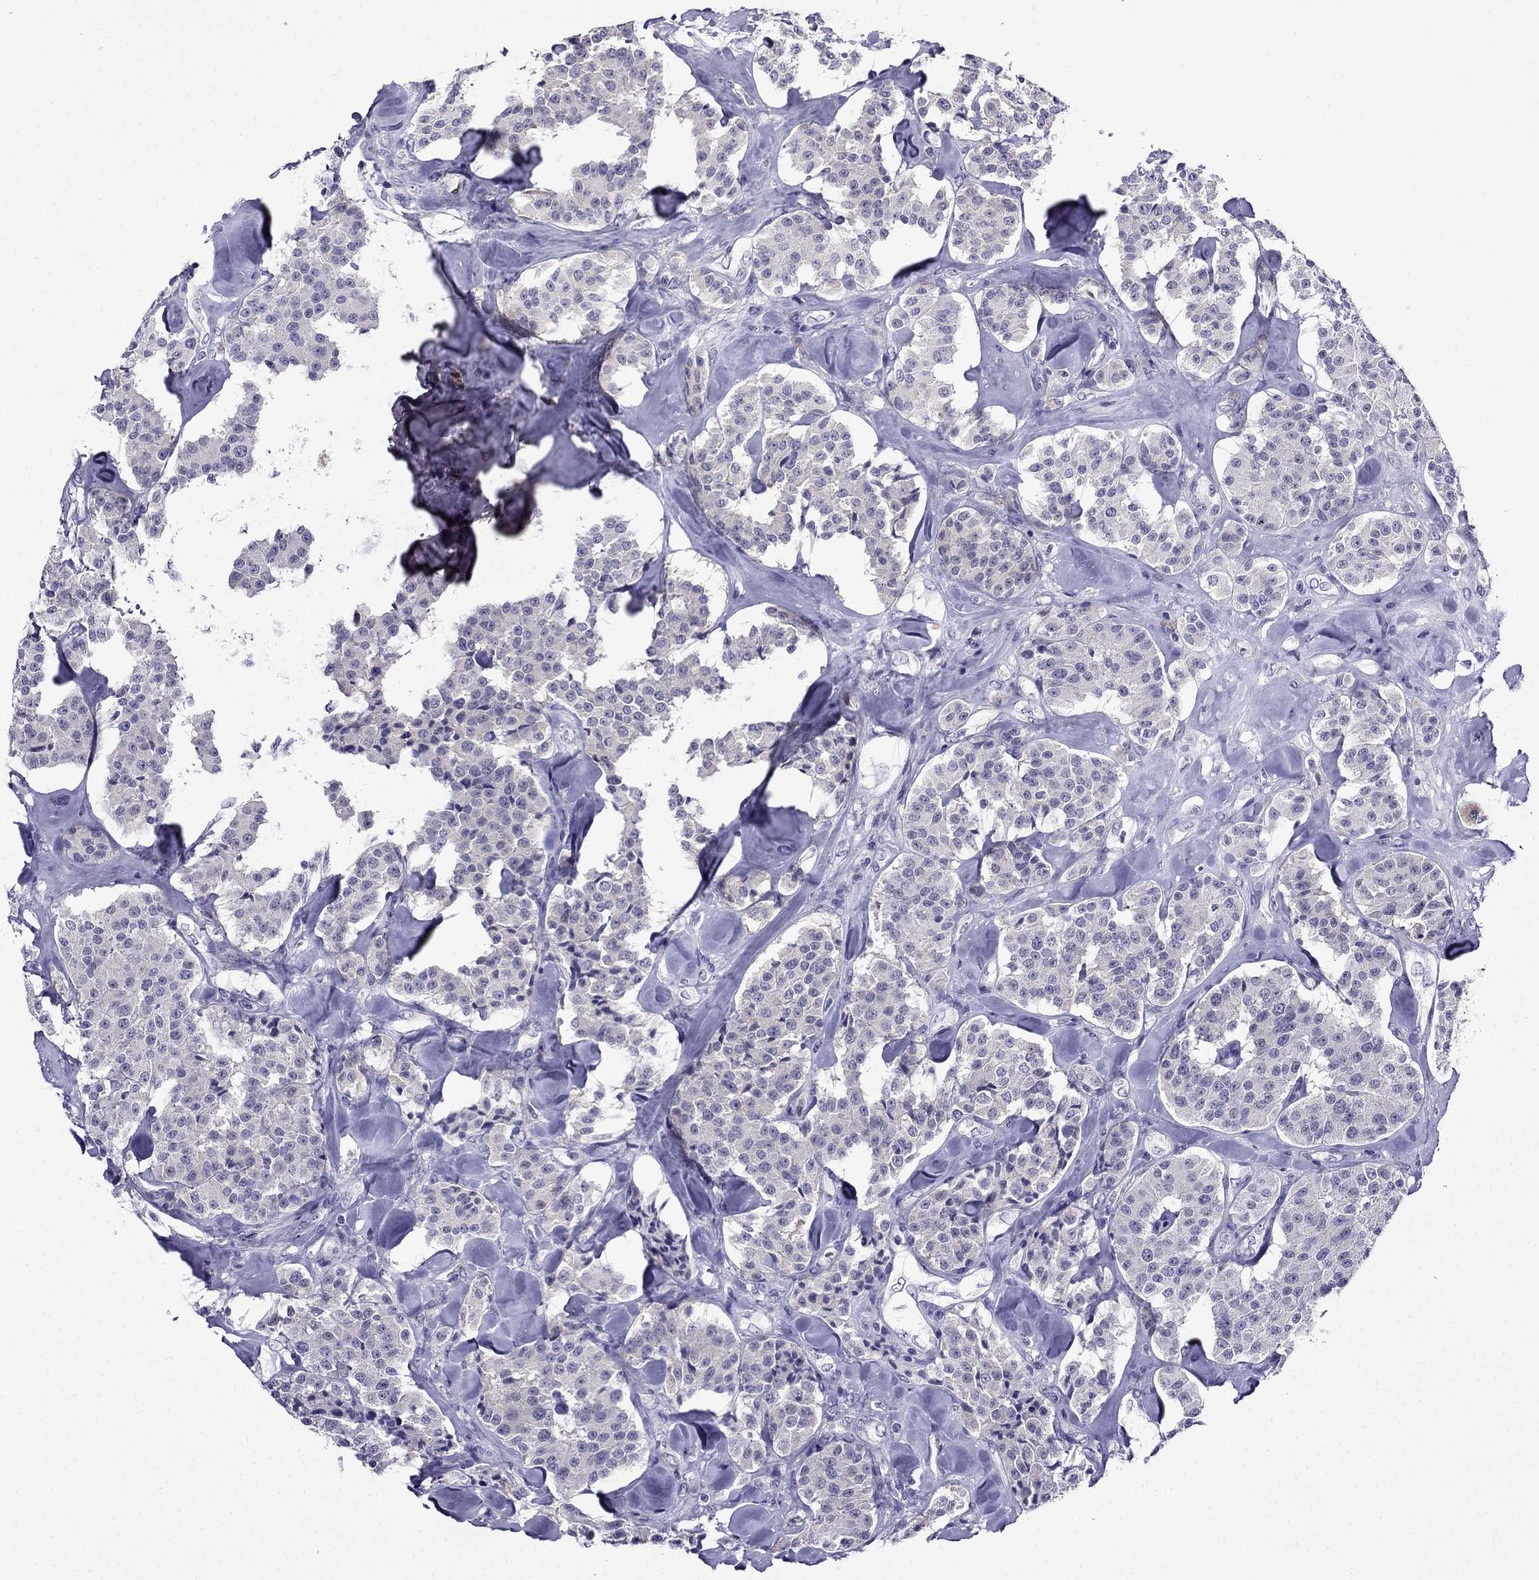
{"staining": {"intensity": "negative", "quantity": "none", "location": "none"}, "tissue": "carcinoid", "cell_type": "Tumor cells", "image_type": "cancer", "snomed": [{"axis": "morphology", "description": "Carcinoid, malignant, NOS"}, {"axis": "topography", "description": "Pancreas"}], "caption": "The image demonstrates no staining of tumor cells in carcinoid. Nuclei are stained in blue.", "gene": "PI16", "patient": {"sex": "male", "age": 41}}